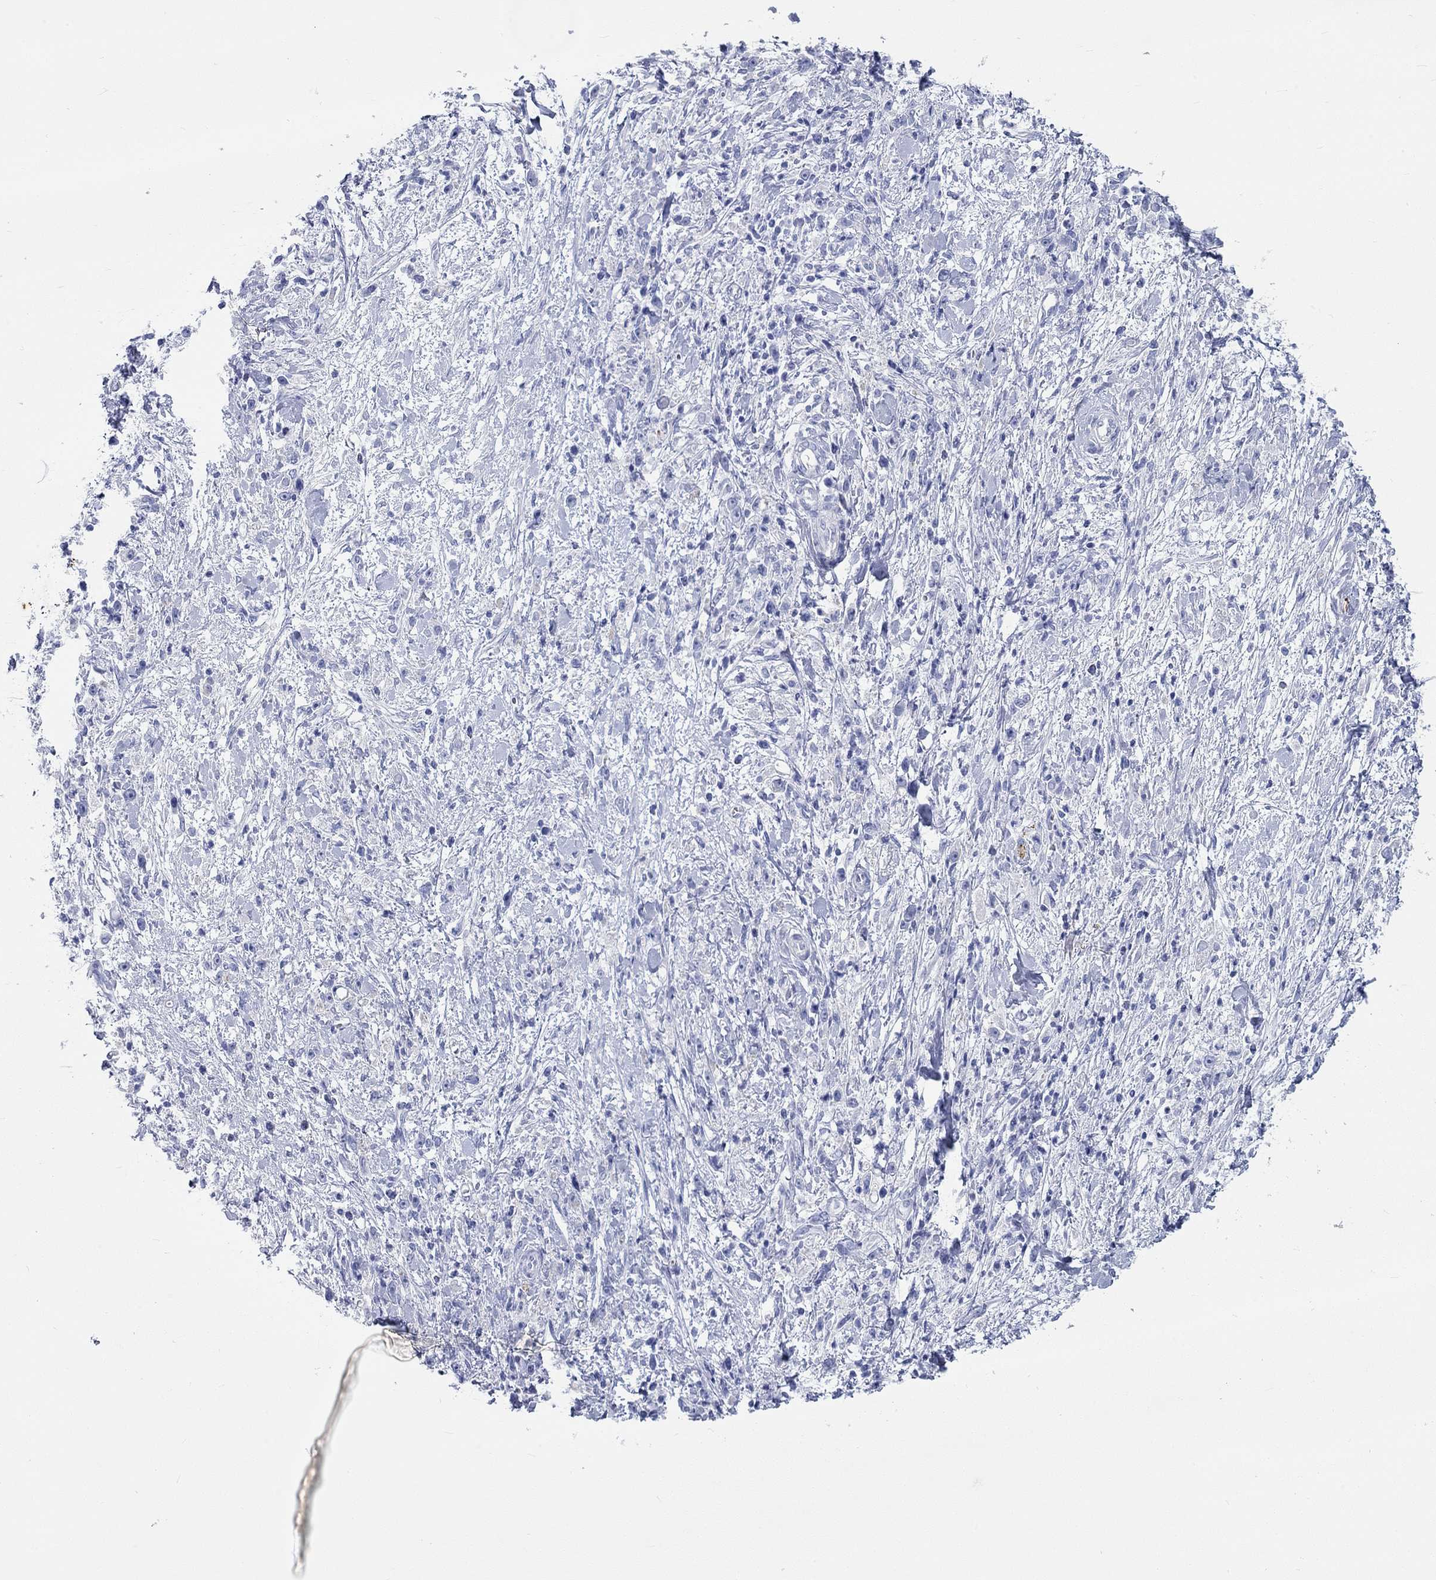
{"staining": {"intensity": "negative", "quantity": "none", "location": "none"}, "tissue": "stomach cancer", "cell_type": "Tumor cells", "image_type": "cancer", "snomed": [{"axis": "morphology", "description": "Adenocarcinoma, NOS"}, {"axis": "topography", "description": "Stomach"}], "caption": "Immunohistochemical staining of stomach cancer (adenocarcinoma) shows no significant expression in tumor cells.", "gene": "SPATA9", "patient": {"sex": "female", "age": 59}}